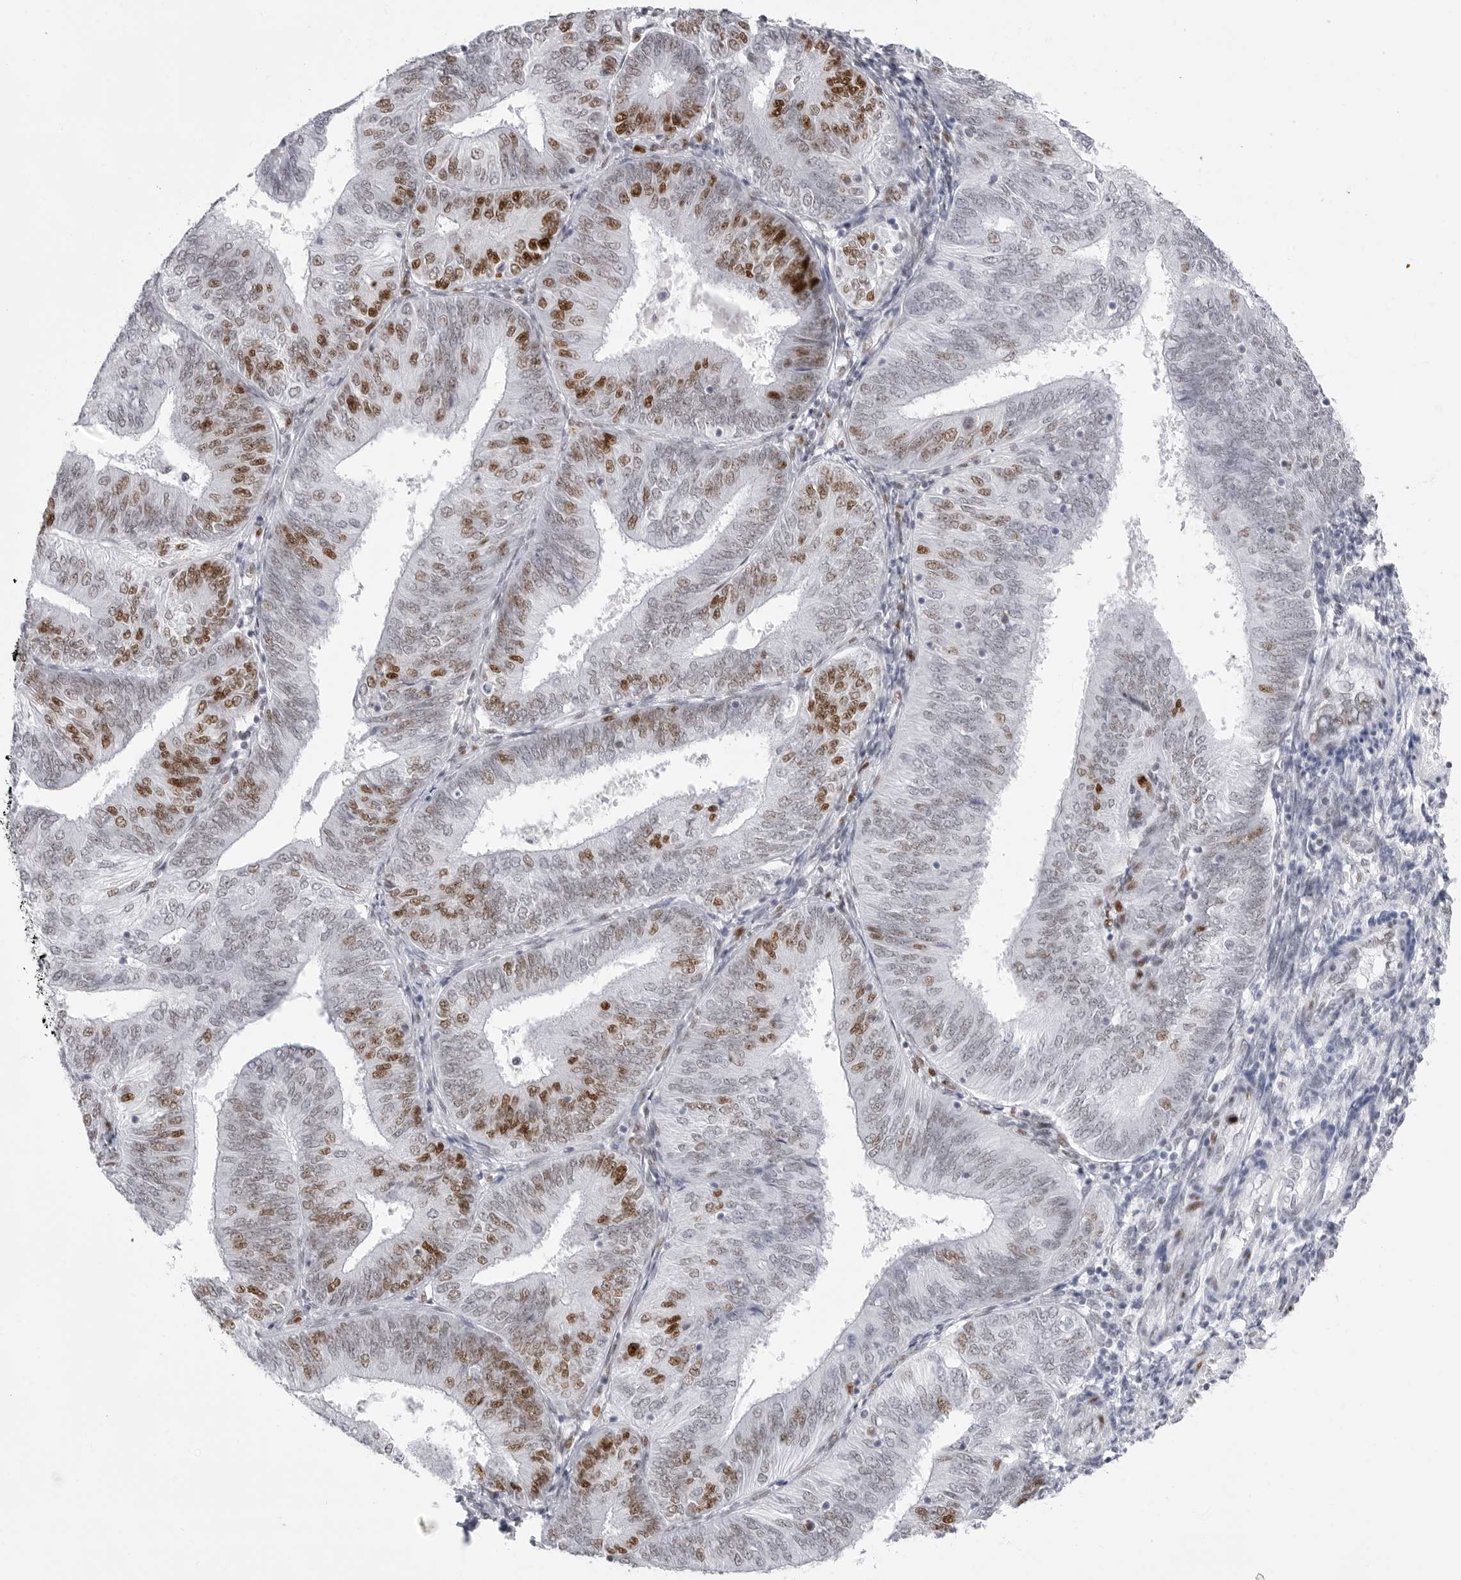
{"staining": {"intensity": "moderate", "quantity": "25%-75%", "location": "nuclear"}, "tissue": "endometrial cancer", "cell_type": "Tumor cells", "image_type": "cancer", "snomed": [{"axis": "morphology", "description": "Adenocarcinoma, NOS"}, {"axis": "topography", "description": "Endometrium"}], "caption": "The photomicrograph reveals staining of adenocarcinoma (endometrial), revealing moderate nuclear protein positivity (brown color) within tumor cells.", "gene": "NASP", "patient": {"sex": "female", "age": 58}}